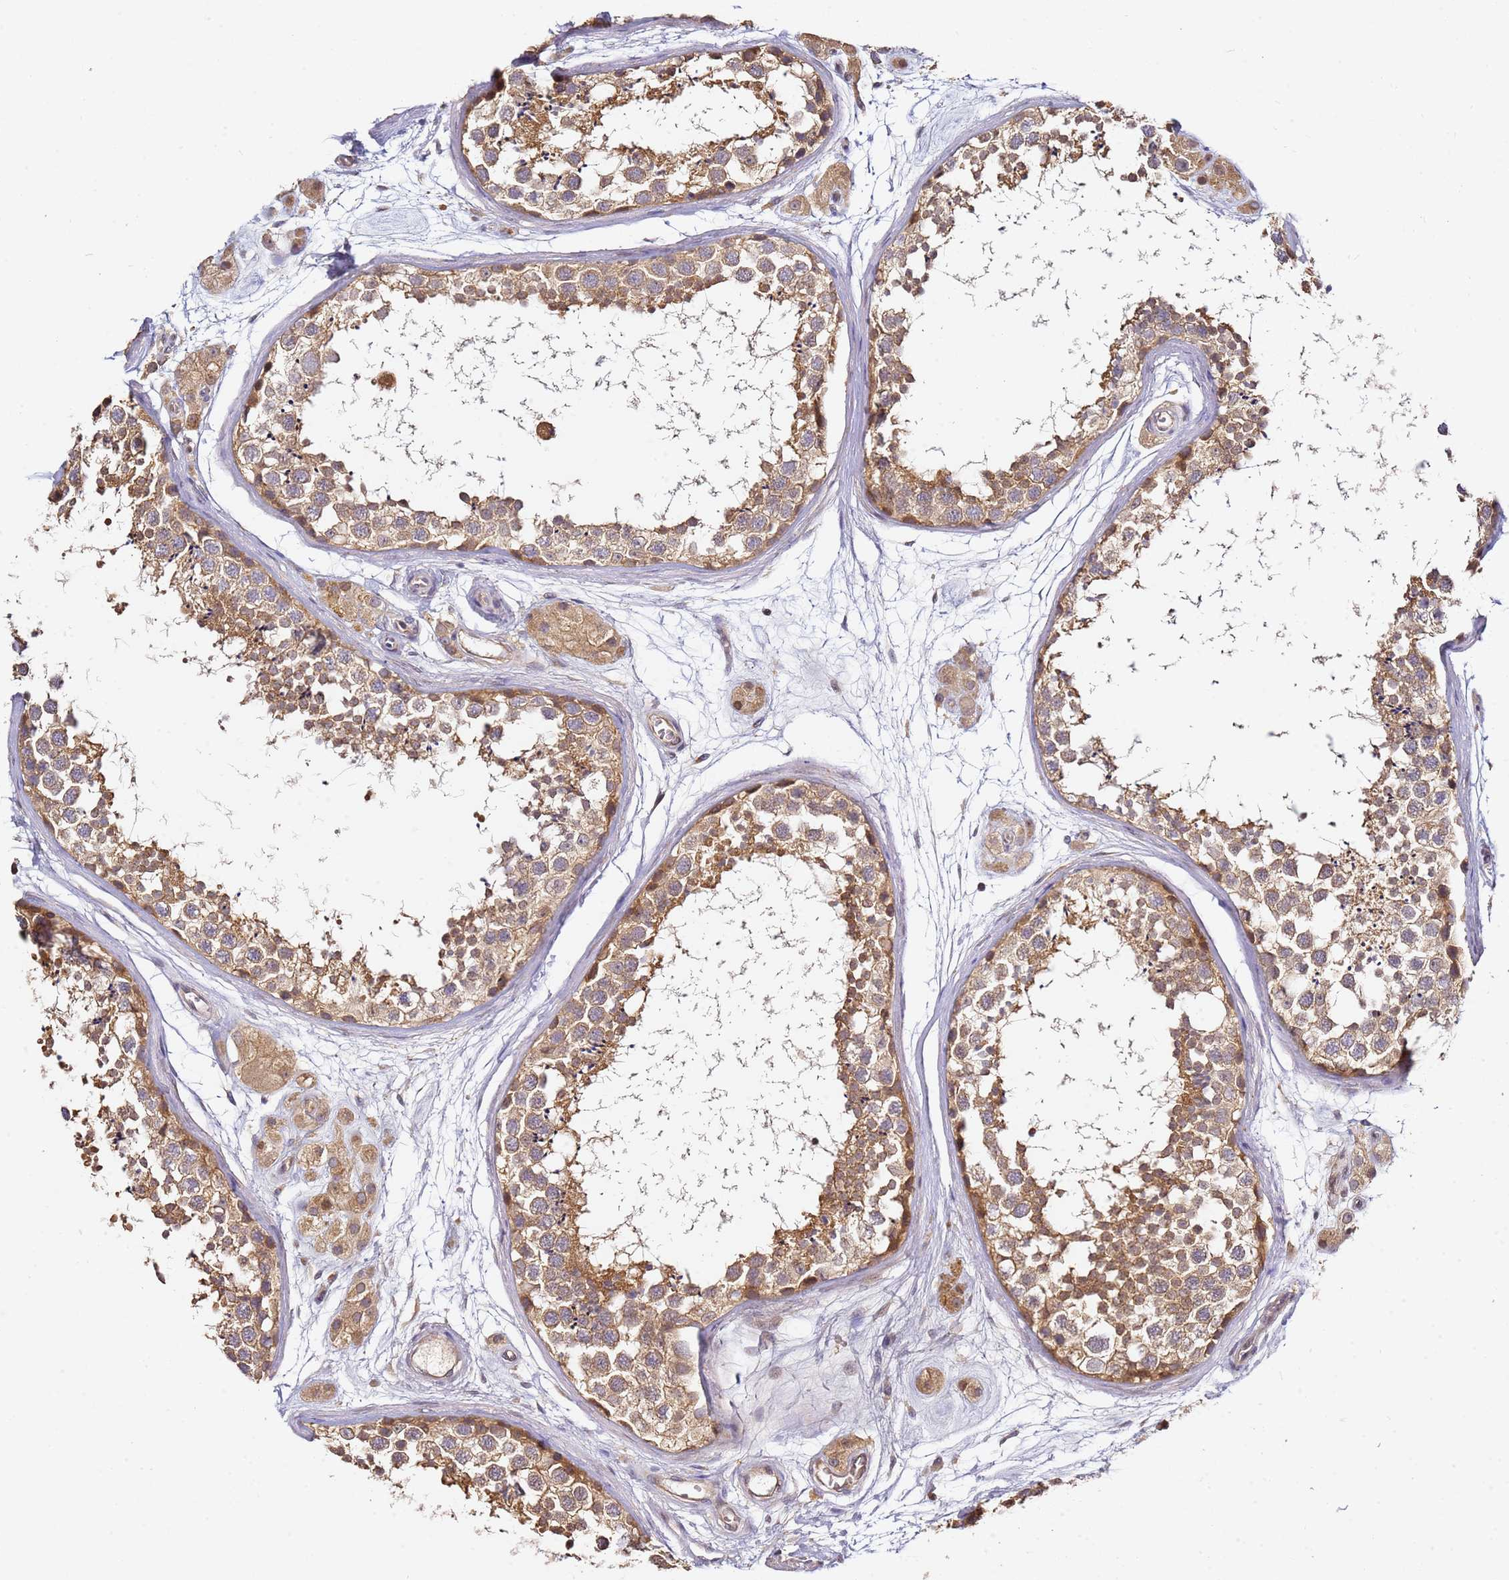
{"staining": {"intensity": "moderate", "quantity": ">75%", "location": "cytoplasmic/membranous"}, "tissue": "testis", "cell_type": "Cells in seminiferous ducts", "image_type": "normal", "snomed": [{"axis": "morphology", "description": "Normal tissue, NOS"}, {"axis": "topography", "description": "Testis"}], "caption": "Protein staining by immunohistochemistry (IHC) reveals moderate cytoplasmic/membranous positivity in about >75% of cells in seminiferous ducts in normal testis.", "gene": "OSBPL2", "patient": {"sex": "male", "age": 56}}